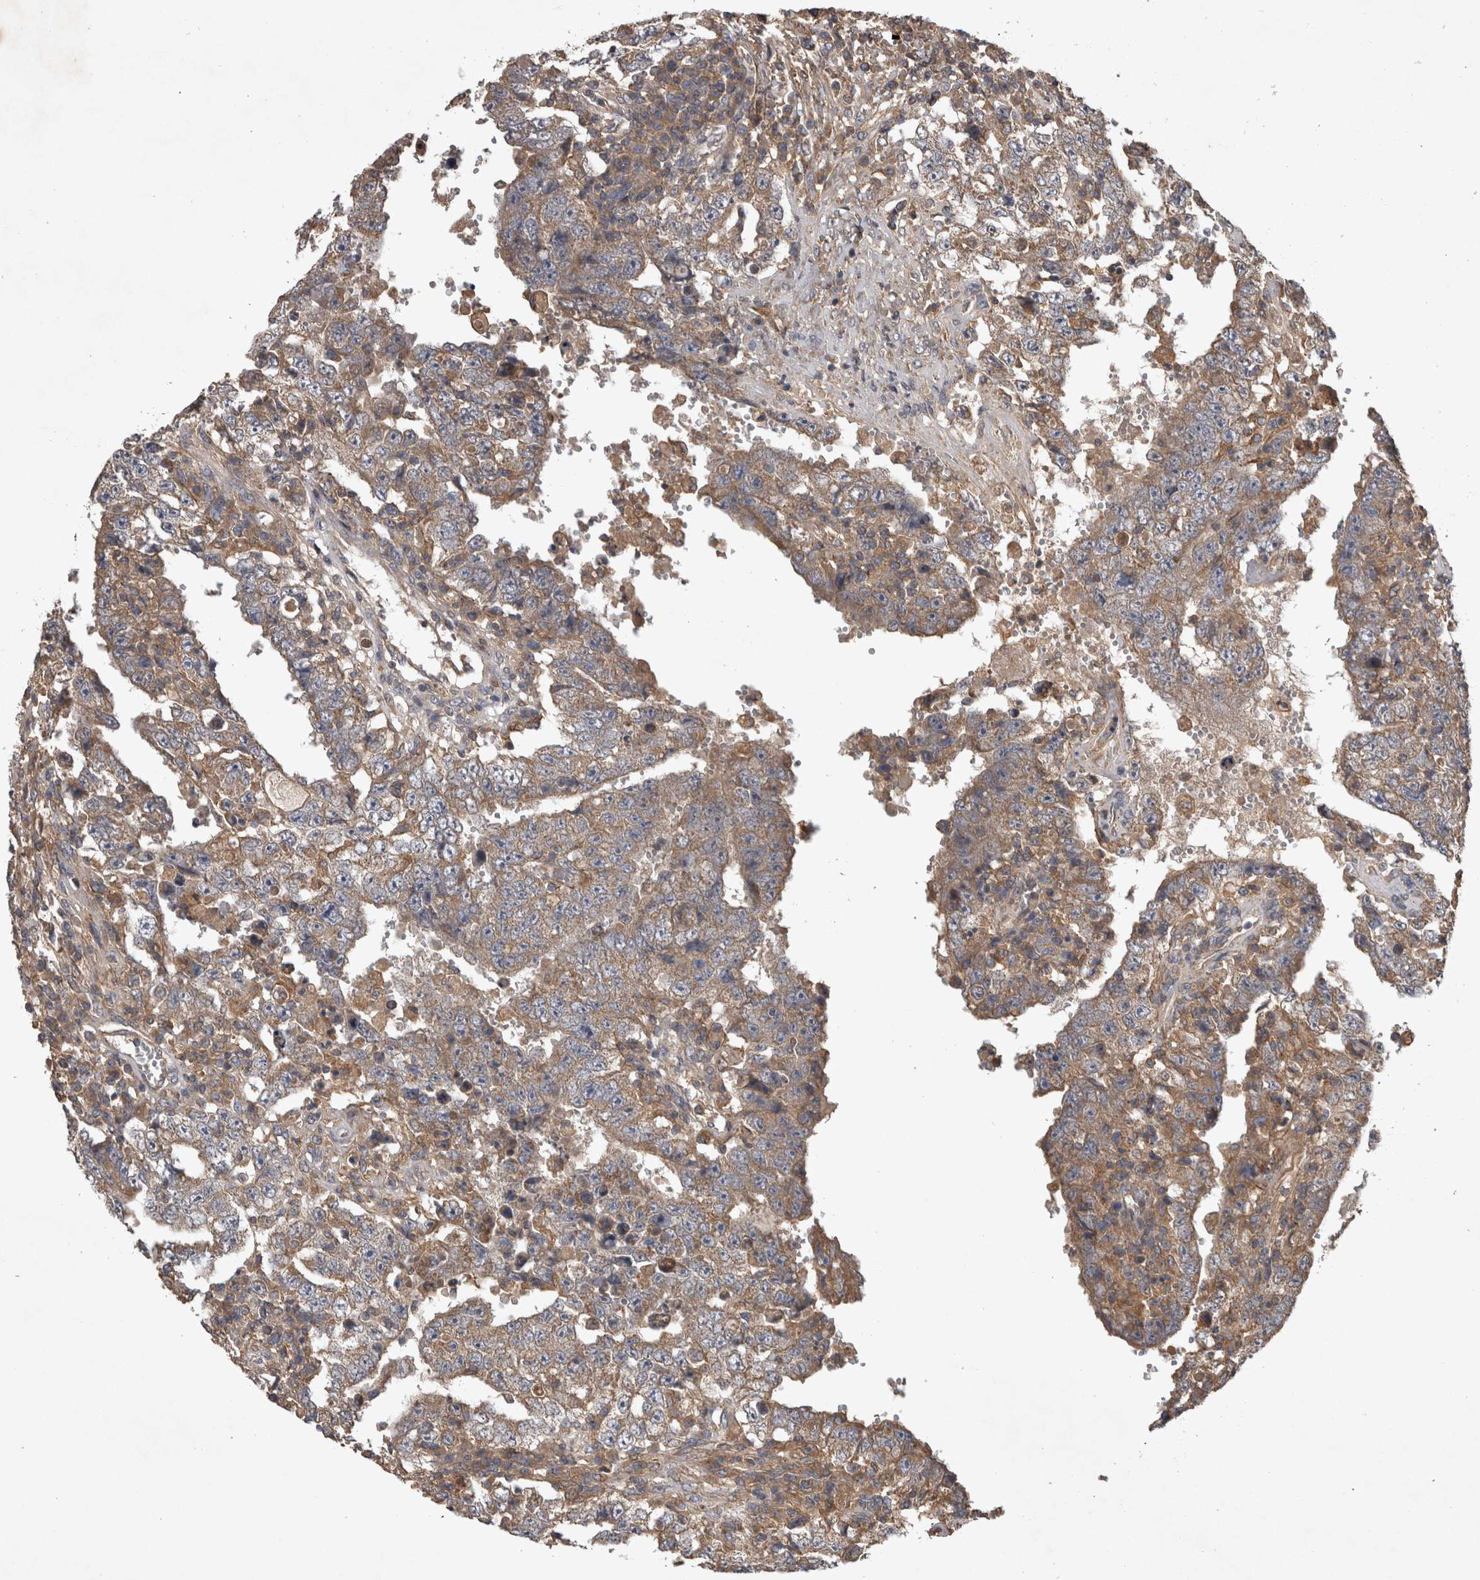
{"staining": {"intensity": "moderate", "quantity": ">75%", "location": "cytoplasmic/membranous"}, "tissue": "testis cancer", "cell_type": "Tumor cells", "image_type": "cancer", "snomed": [{"axis": "morphology", "description": "Carcinoma, Embryonal, NOS"}, {"axis": "topography", "description": "Testis"}], "caption": "A brown stain shows moderate cytoplasmic/membranous positivity of a protein in embryonal carcinoma (testis) tumor cells.", "gene": "TRMT61B", "patient": {"sex": "male", "age": 26}}